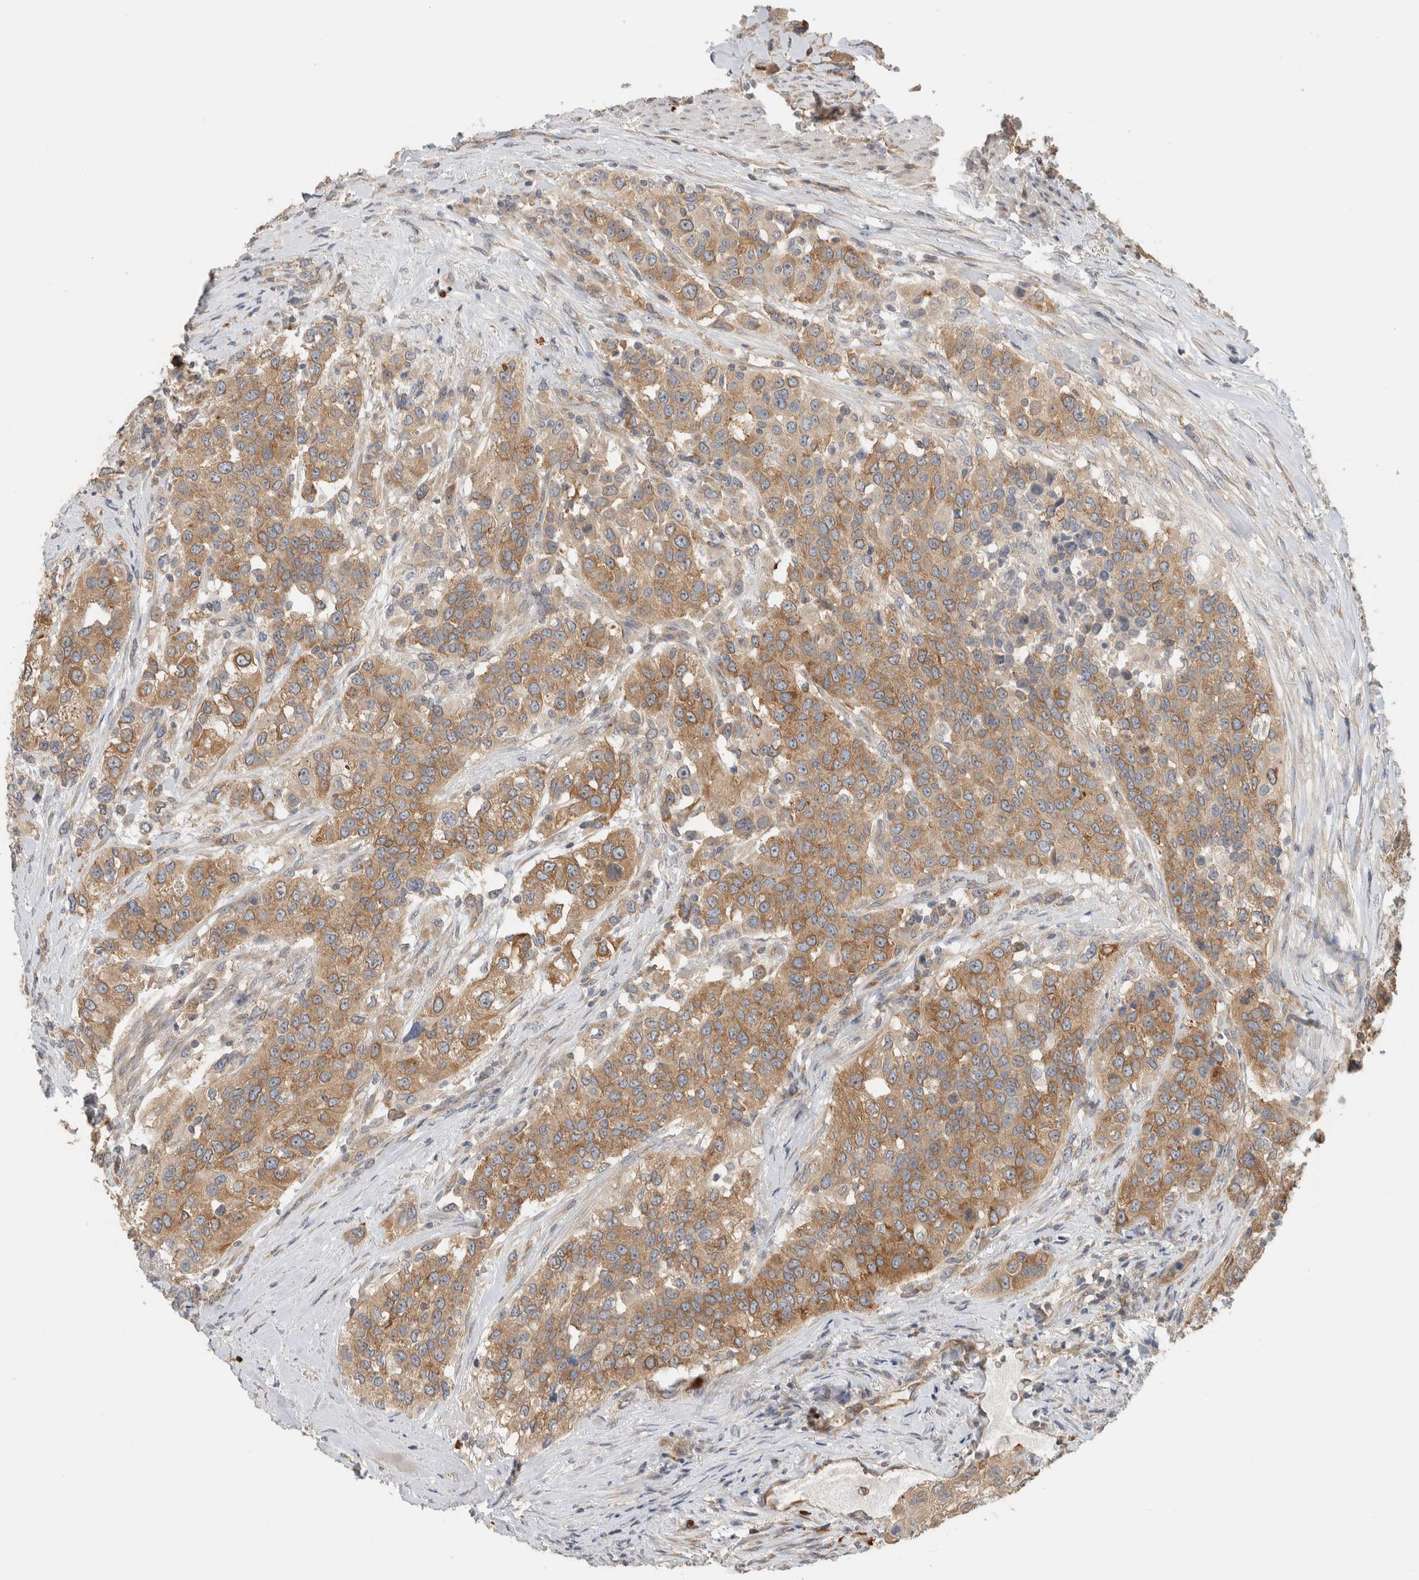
{"staining": {"intensity": "moderate", "quantity": ">75%", "location": "cytoplasmic/membranous"}, "tissue": "urothelial cancer", "cell_type": "Tumor cells", "image_type": "cancer", "snomed": [{"axis": "morphology", "description": "Urothelial carcinoma, High grade"}, {"axis": "topography", "description": "Urinary bladder"}], "caption": "Immunohistochemistry (IHC) of human urothelial cancer displays medium levels of moderate cytoplasmic/membranous positivity in approximately >75% of tumor cells.", "gene": "PUM1", "patient": {"sex": "female", "age": 80}}